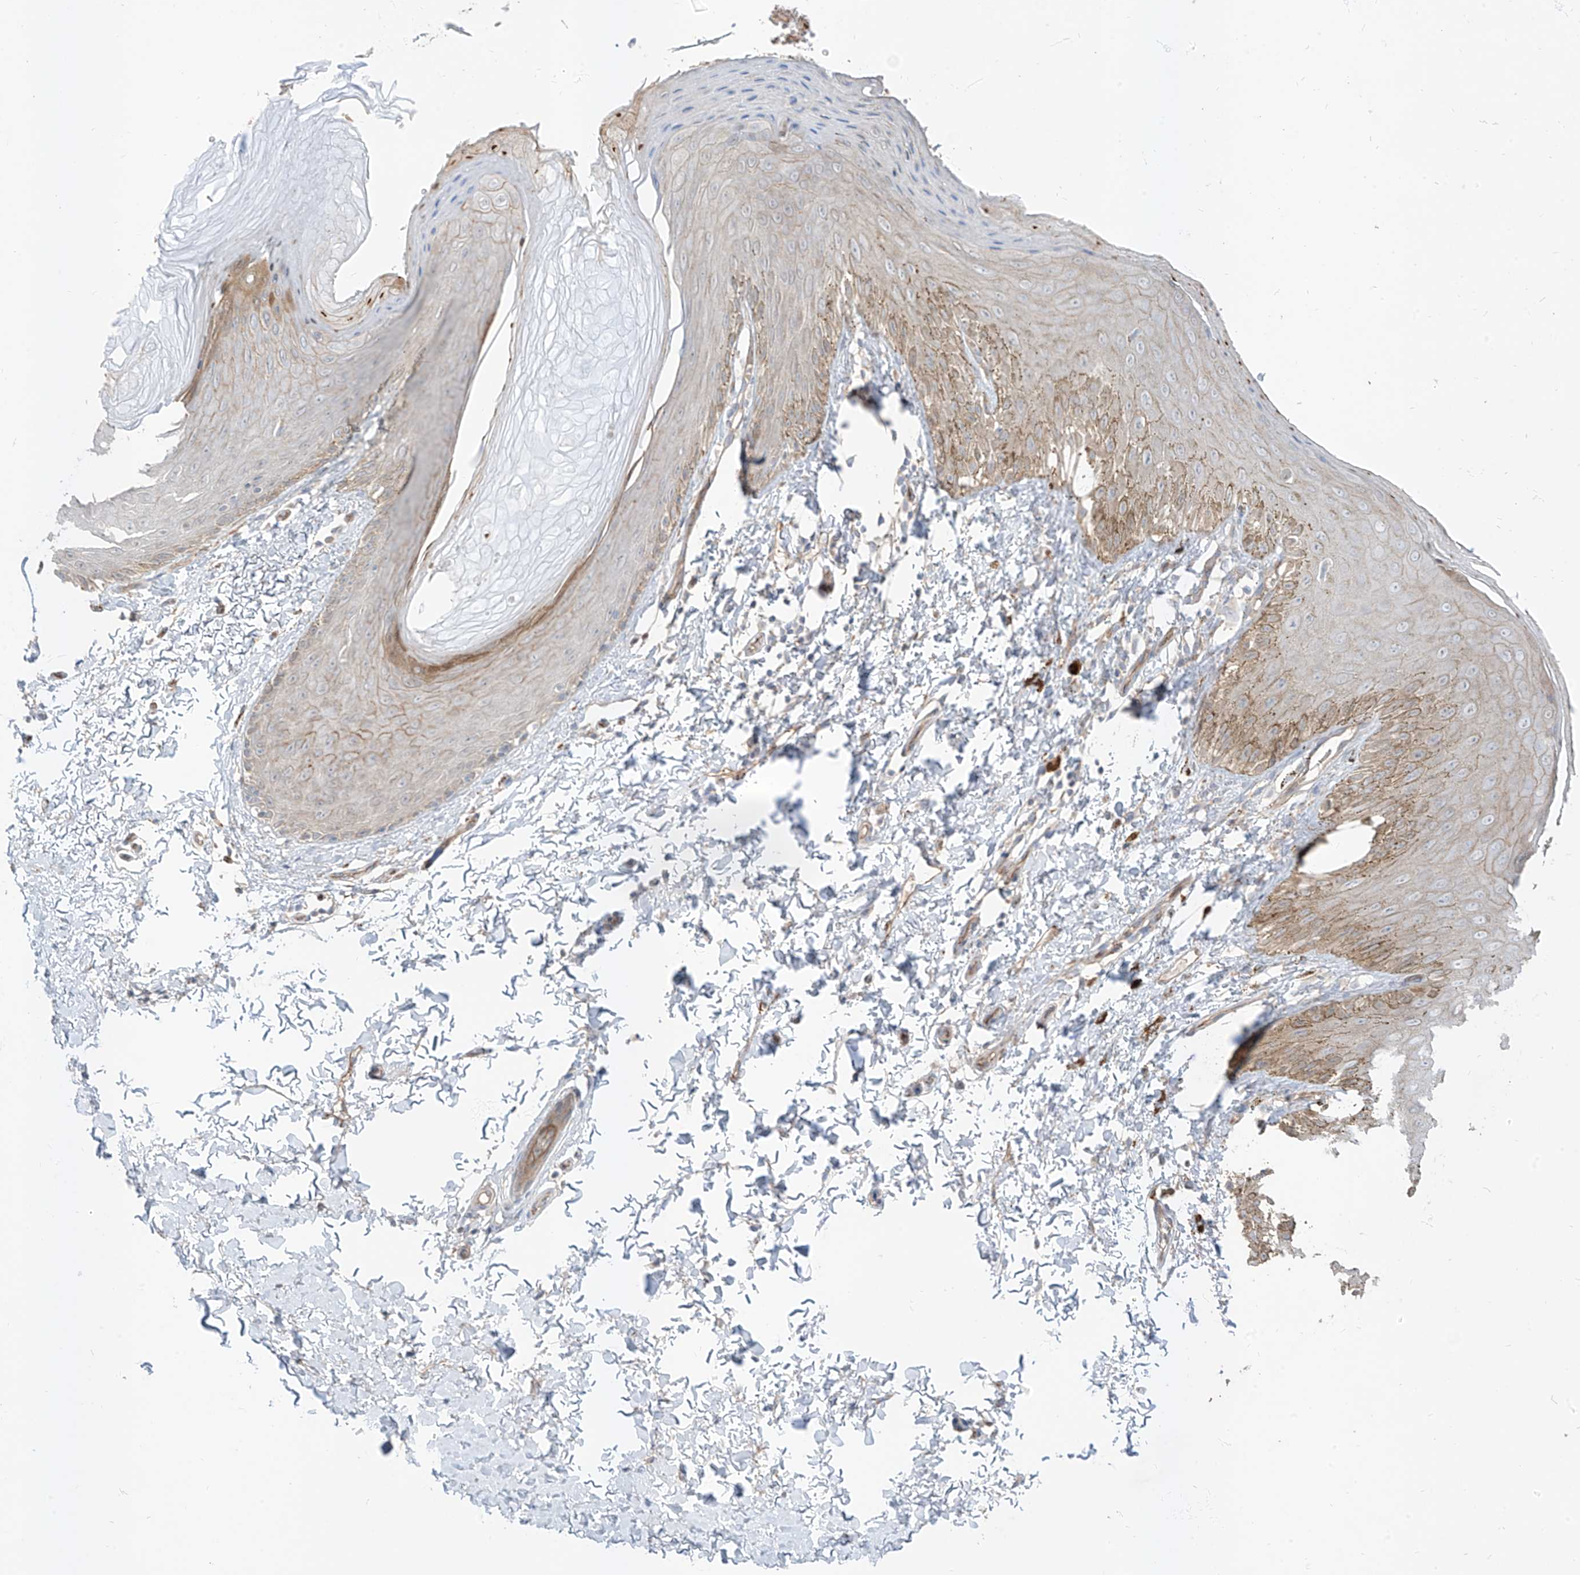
{"staining": {"intensity": "moderate", "quantity": "<25%", "location": "cytoplasmic/membranous"}, "tissue": "skin", "cell_type": "Epidermal cells", "image_type": "normal", "snomed": [{"axis": "morphology", "description": "Normal tissue, NOS"}, {"axis": "topography", "description": "Anal"}], "caption": "IHC staining of unremarkable skin, which demonstrates low levels of moderate cytoplasmic/membranous positivity in approximately <25% of epidermal cells indicating moderate cytoplasmic/membranous protein positivity. The staining was performed using DAB (3,3'-diaminobenzidine) (brown) for protein detection and nuclei were counterstained in hematoxylin (blue).", "gene": "EPHX4", "patient": {"sex": "male", "age": 44}}